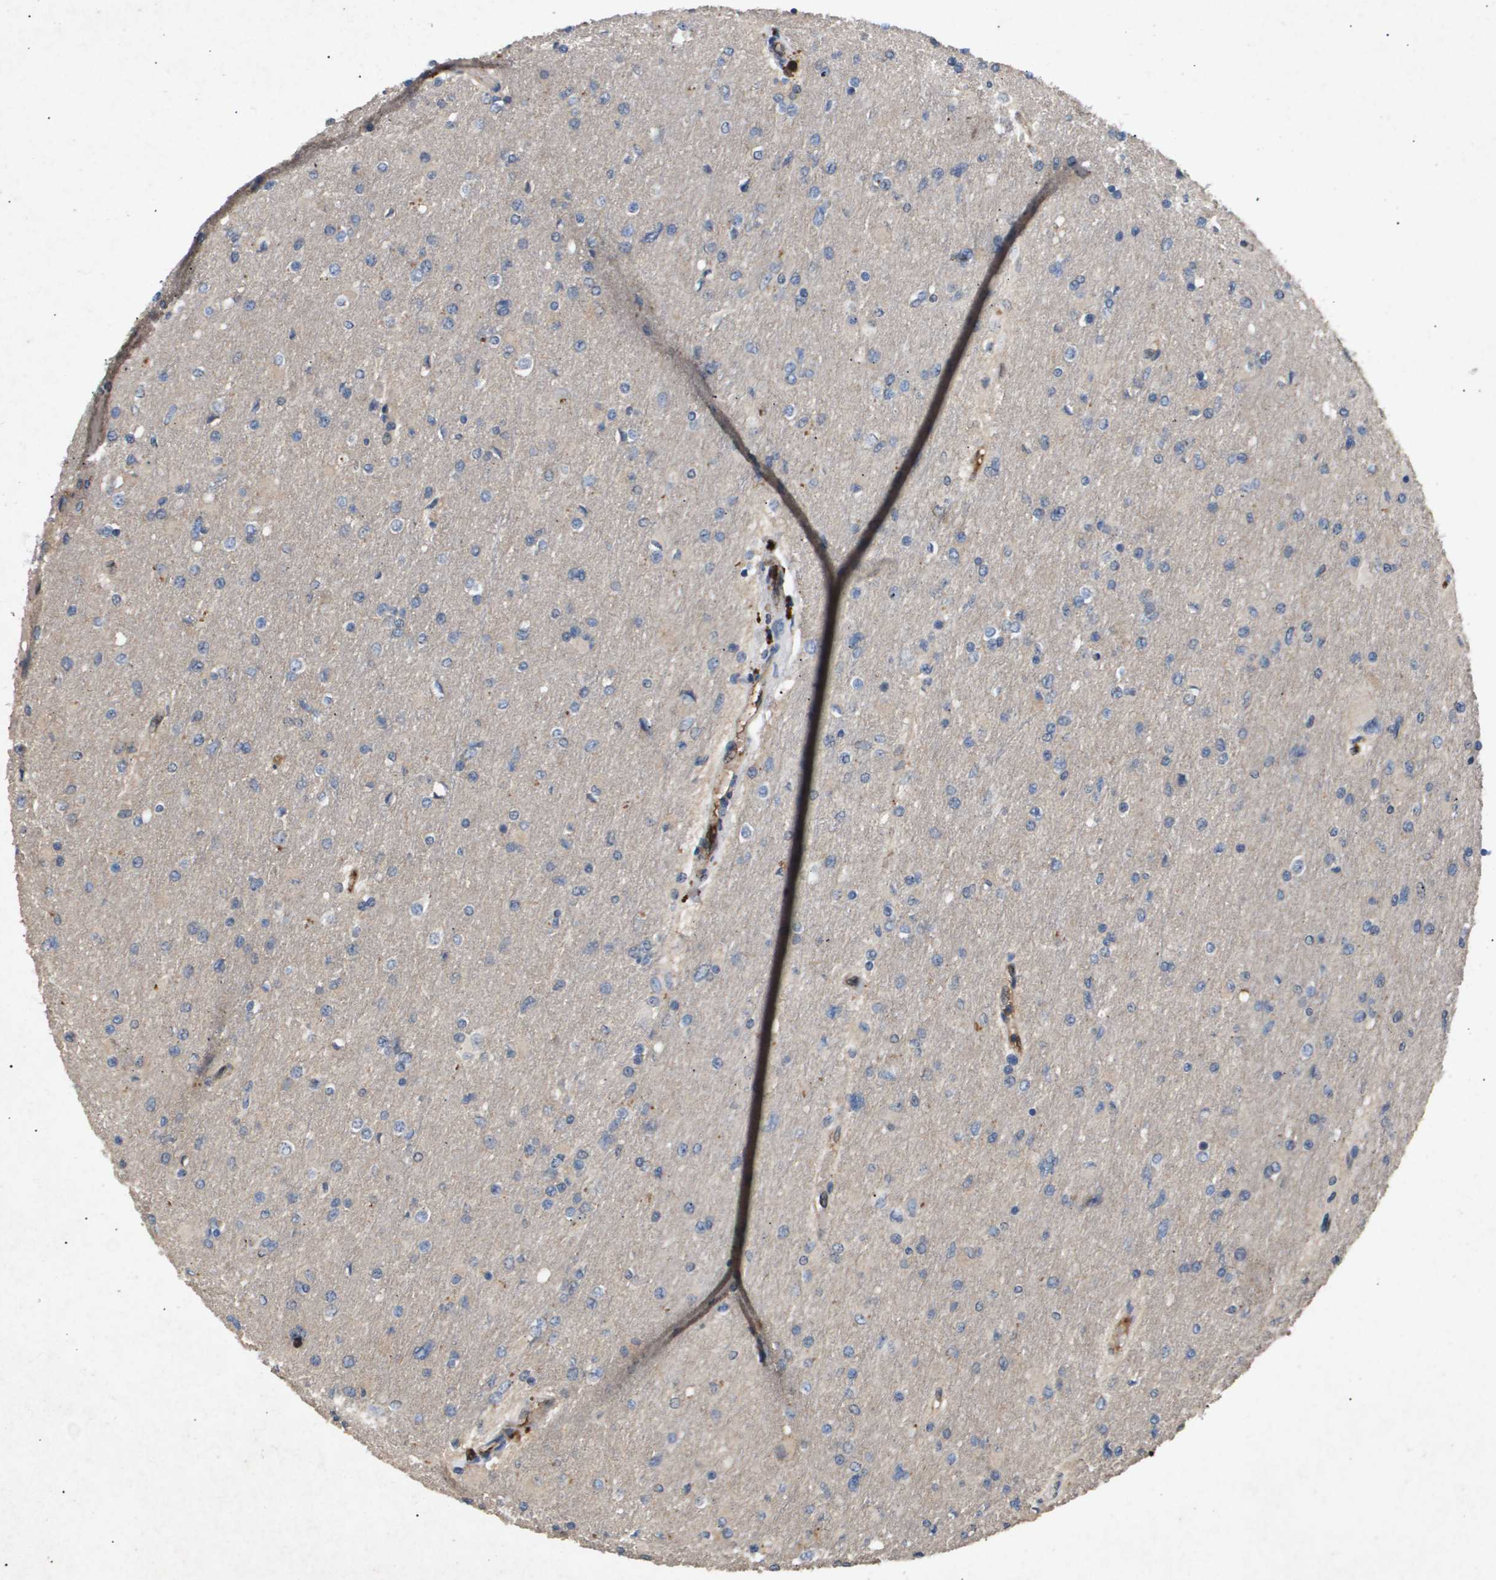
{"staining": {"intensity": "negative", "quantity": "none", "location": "none"}, "tissue": "glioma", "cell_type": "Tumor cells", "image_type": "cancer", "snomed": [{"axis": "morphology", "description": "Glioma, malignant, High grade"}, {"axis": "topography", "description": "Cerebral cortex"}], "caption": "Malignant glioma (high-grade) stained for a protein using IHC displays no positivity tumor cells.", "gene": "ERG", "patient": {"sex": "female", "age": 36}}